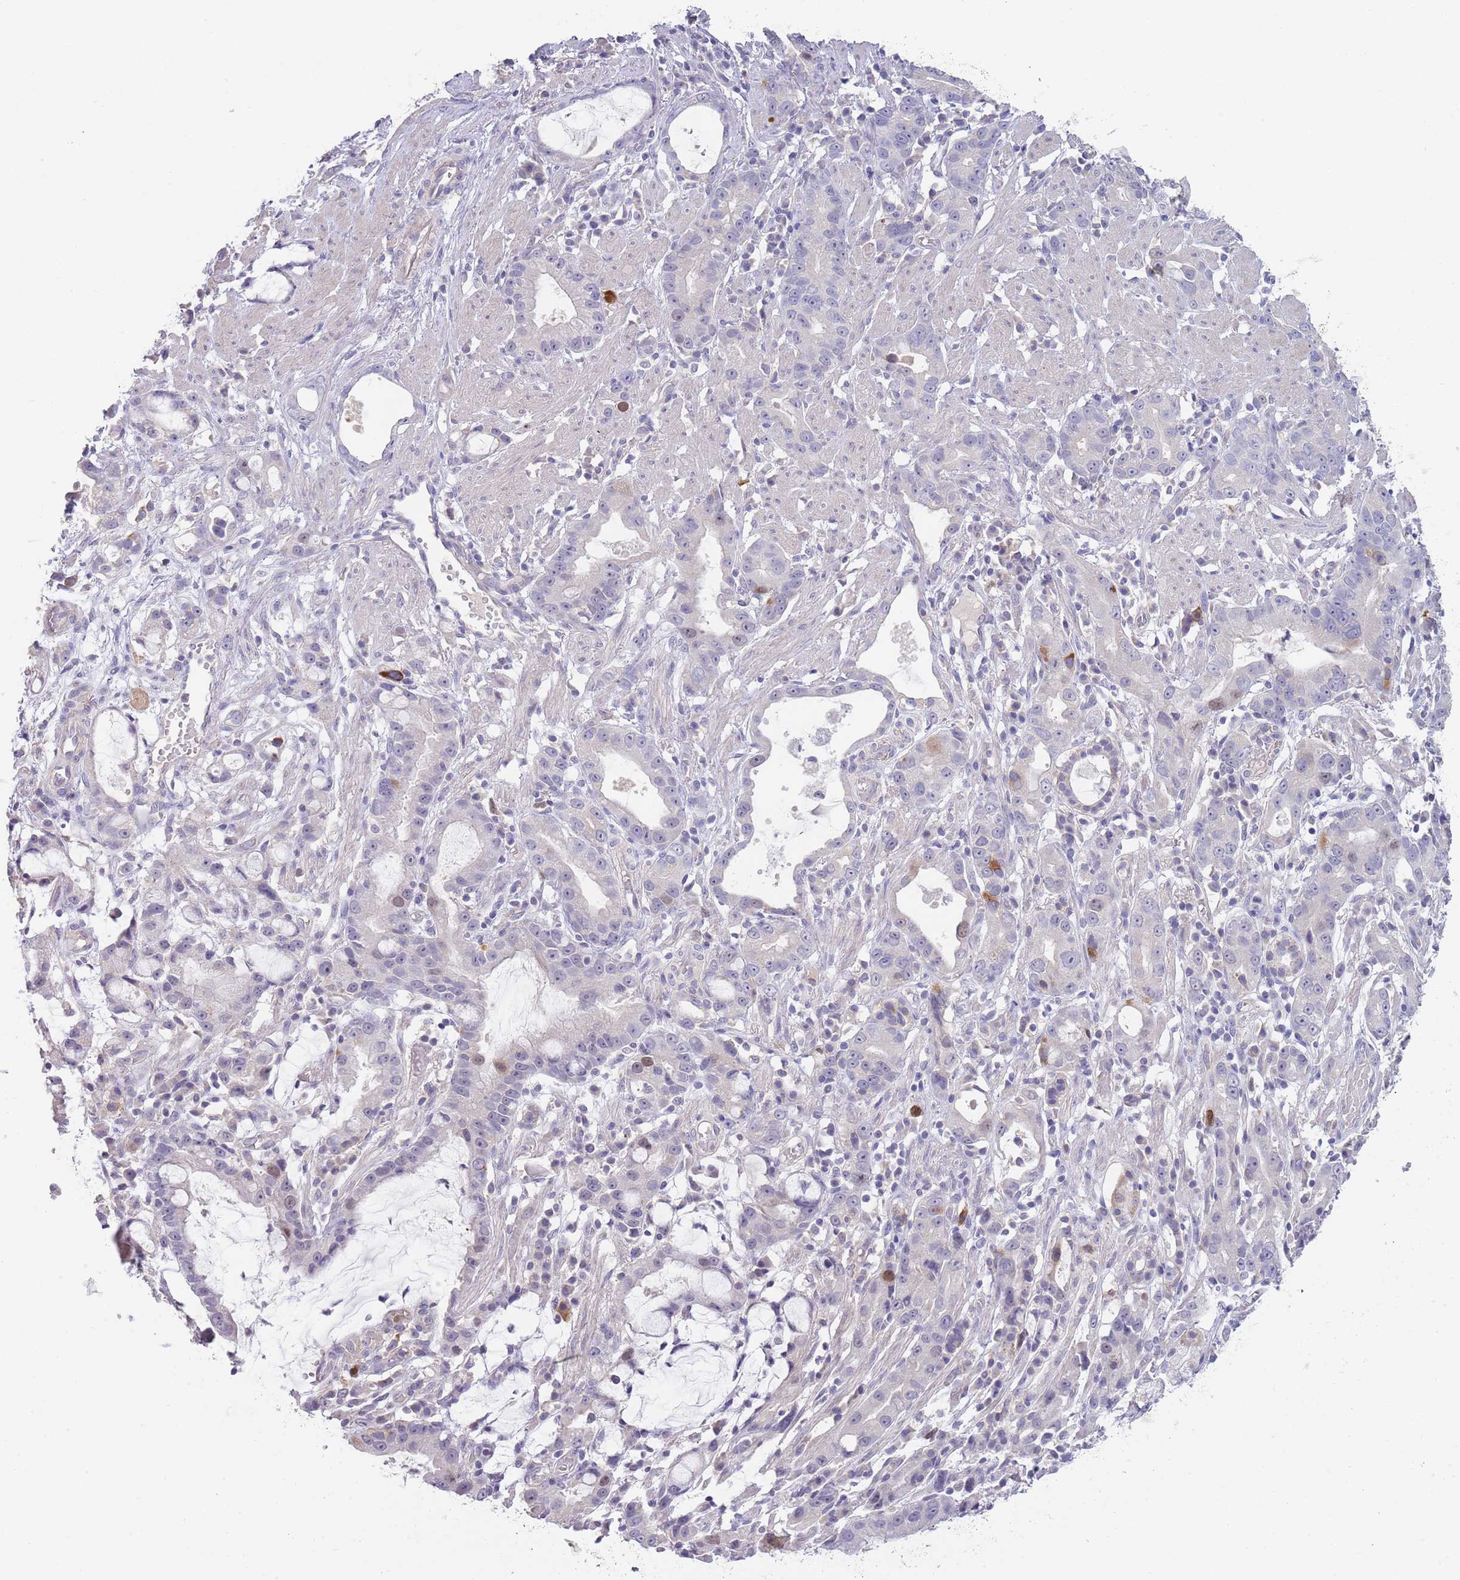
{"staining": {"intensity": "moderate", "quantity": "<25%", "location": "nuclear"}, "tissue": "stomach cancer", "cell_type": "Tumor cells", "image_type": "cancer", "snomed": [{"axis": "morphology", "description": "Adenocarcinoma, NOS"}, {"axis": "topography", "description": "Stomach"}], "caption": "Immunohistochemical staining of stomach adenocarcinoma reveals low levels of moderate nuclear staining in about <25% of tumor cells. (Stains: DAB (3,3'-diaminobenzidine) in brown, nuclei in blue, Microscopy: brightfield microscopy at high magnification).", "gene": "PIMREG", "patient": {"sex": "male", "age": 55}}